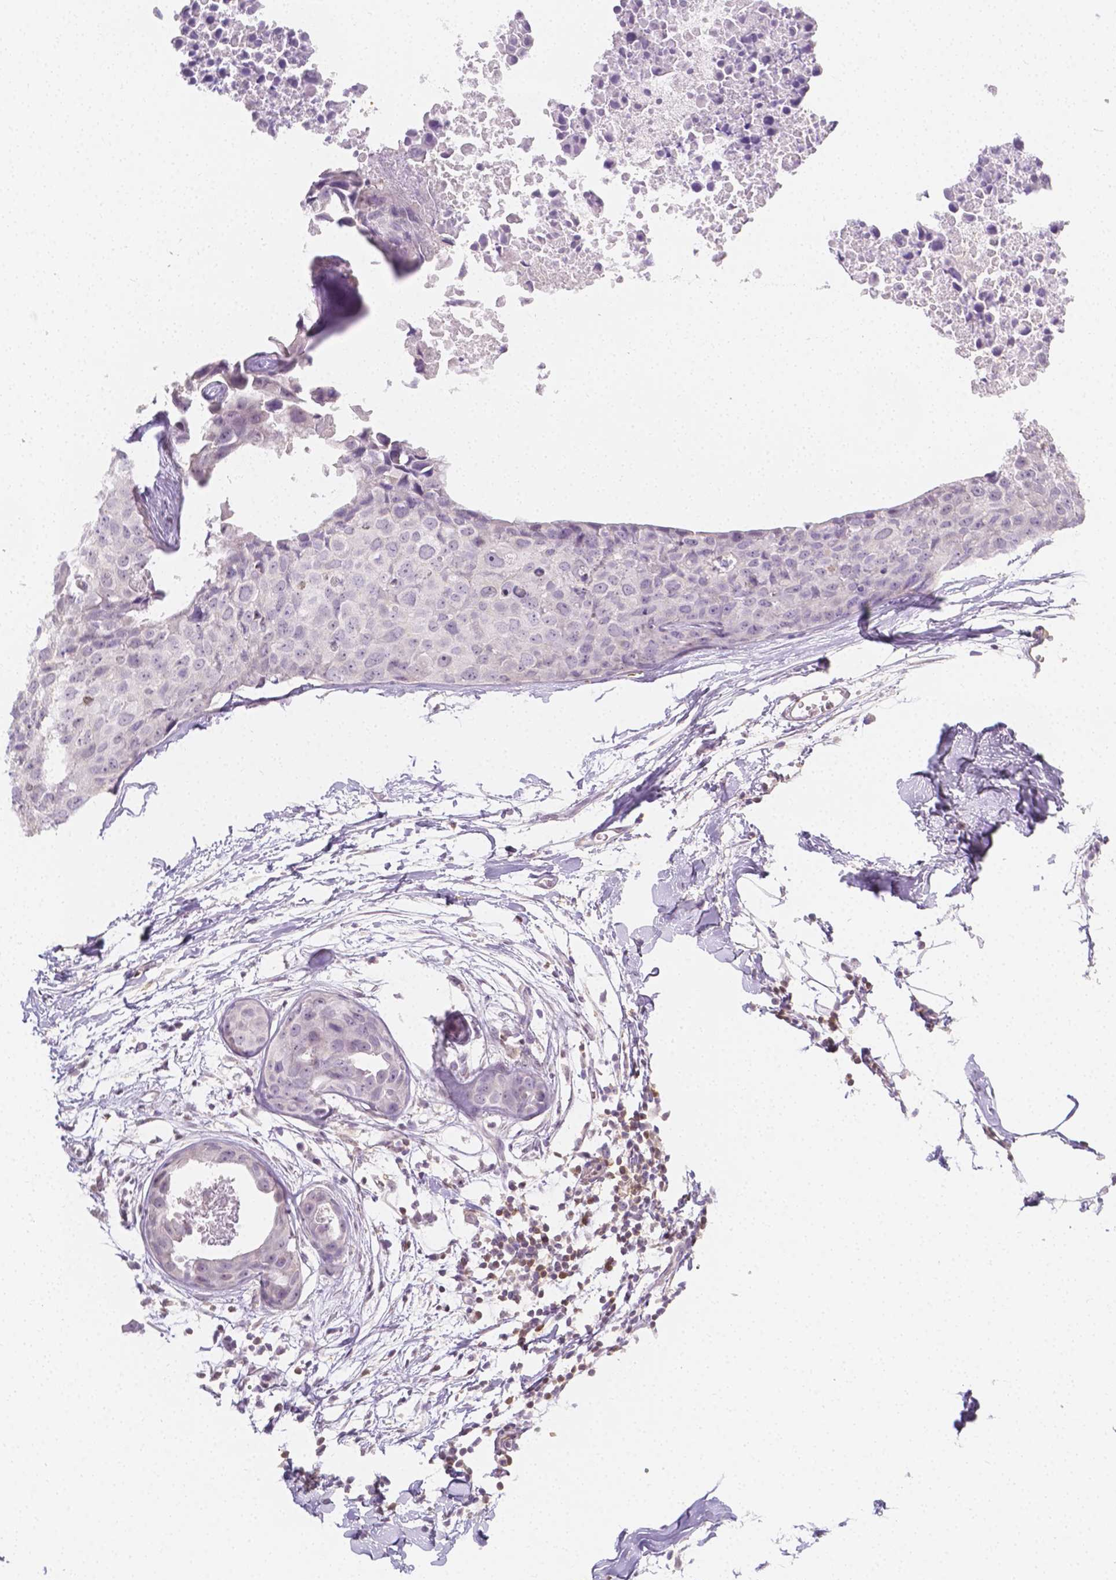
{"staining": {"intensity": "negative", "quantity": "none", "location": "none"}, "tissue": "breast cancer", "cell_type": "Tumor cells", "image_type": "cancer", "snomed": [{"axis": "morphology", "description": "Duct carcinoma"}, {"axis": "topography", "description": "Breast"}], "caption": "IHC photomicrograph of neoplastic tissue: human breast cancer (invasive ductal carcinoma) stained with DAB (3,3'-diaminobenzidine) displays no significant protein positivity in tumor cells.", "gene": "SGTB", "patient": {"sex": "female", "age": 38}}